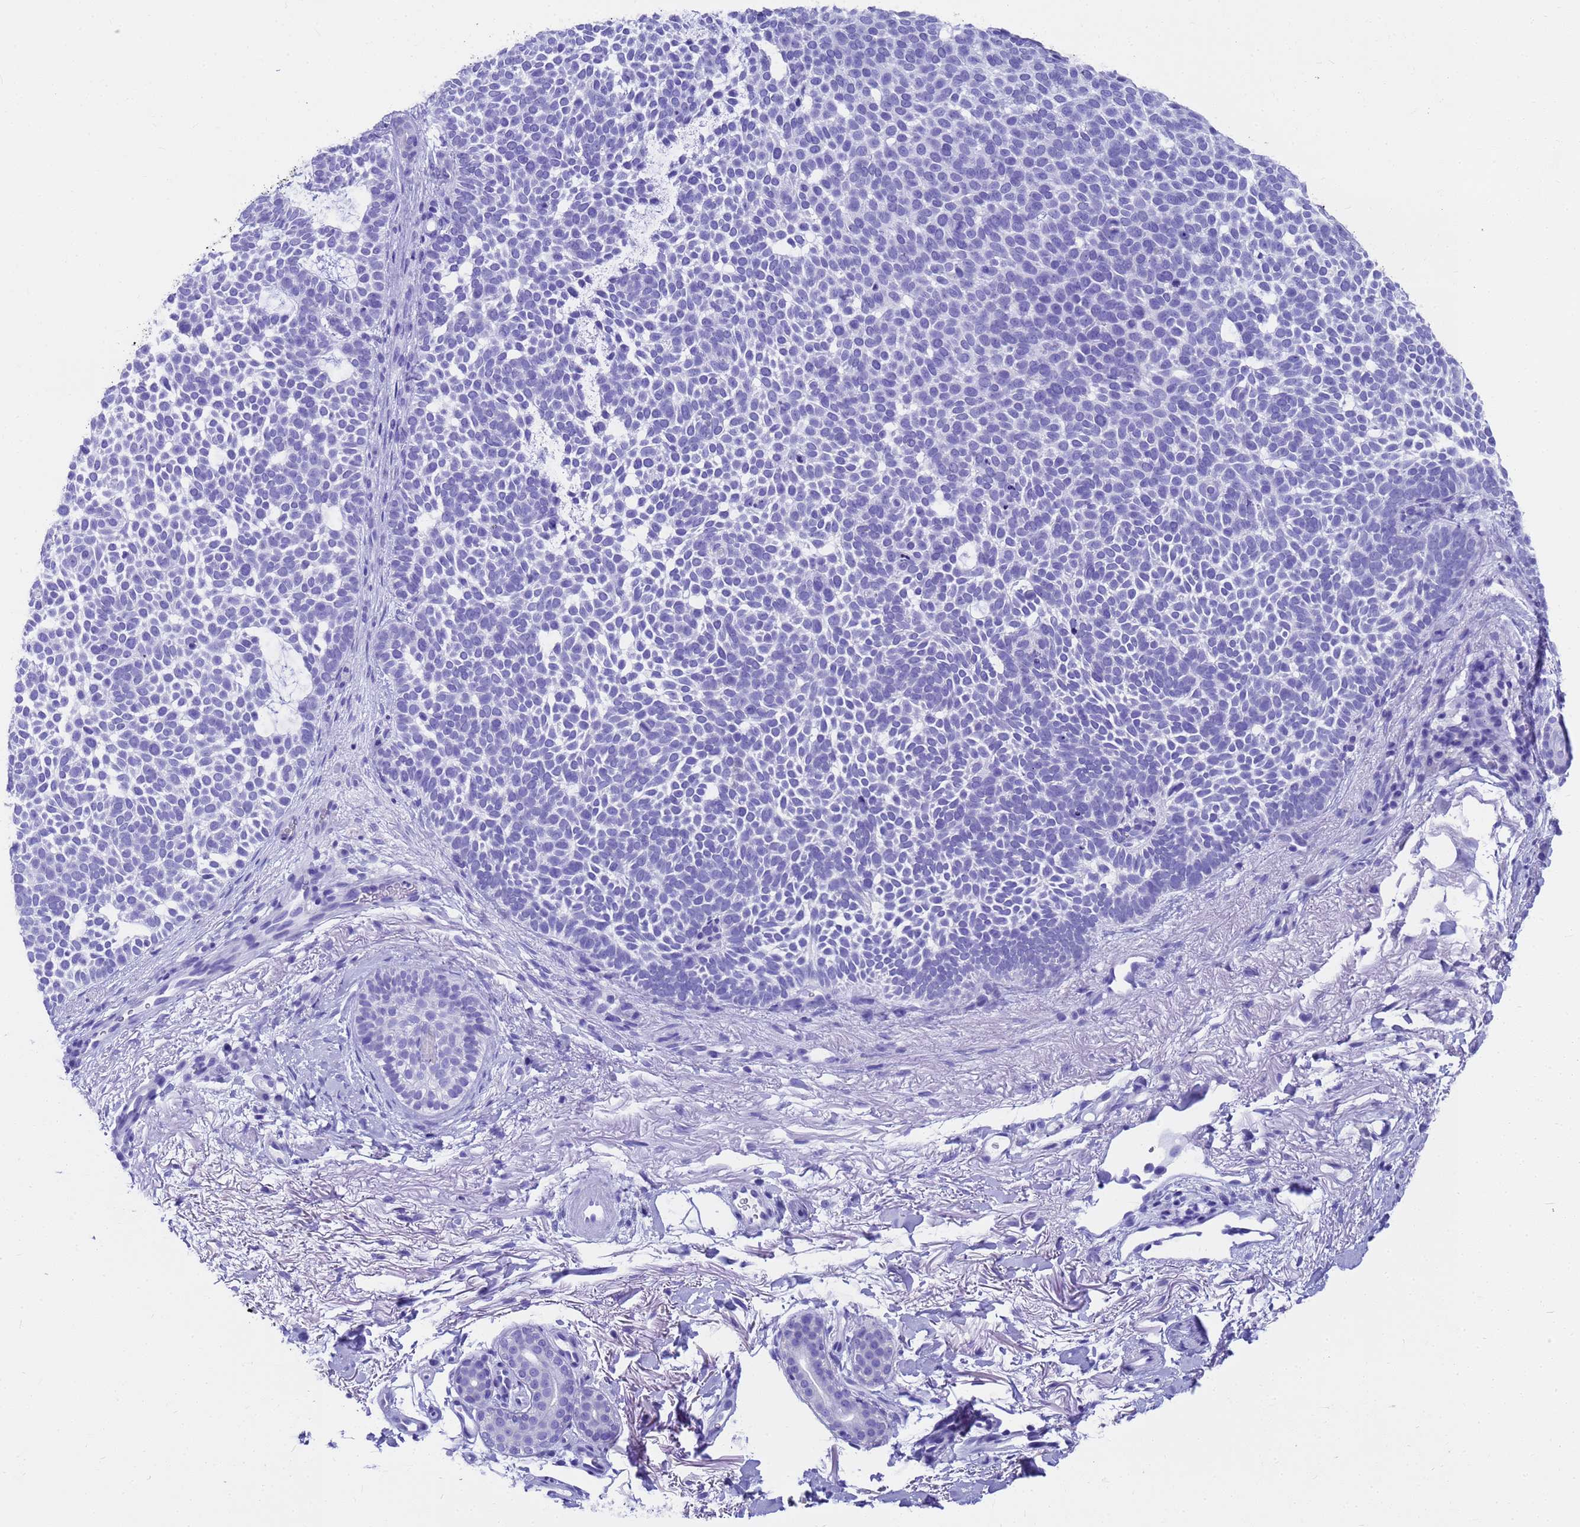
{"staining": {"intensity": "negative", "quantity": "none", "location": "none"}, "tissue": "skin cancer", "cell_type": "Tumor cells", "image_type": "cancer", "snomed": [{"axis": "morphology", "description": "Basal cell carcinoma"}, {"axis": "topography", "description": "Skin"}], "caption": "There is no significant expression in tumor cells of skin cancer.", "gene": "MS4A13", "patient": {"sex": "female", "age": 77}}